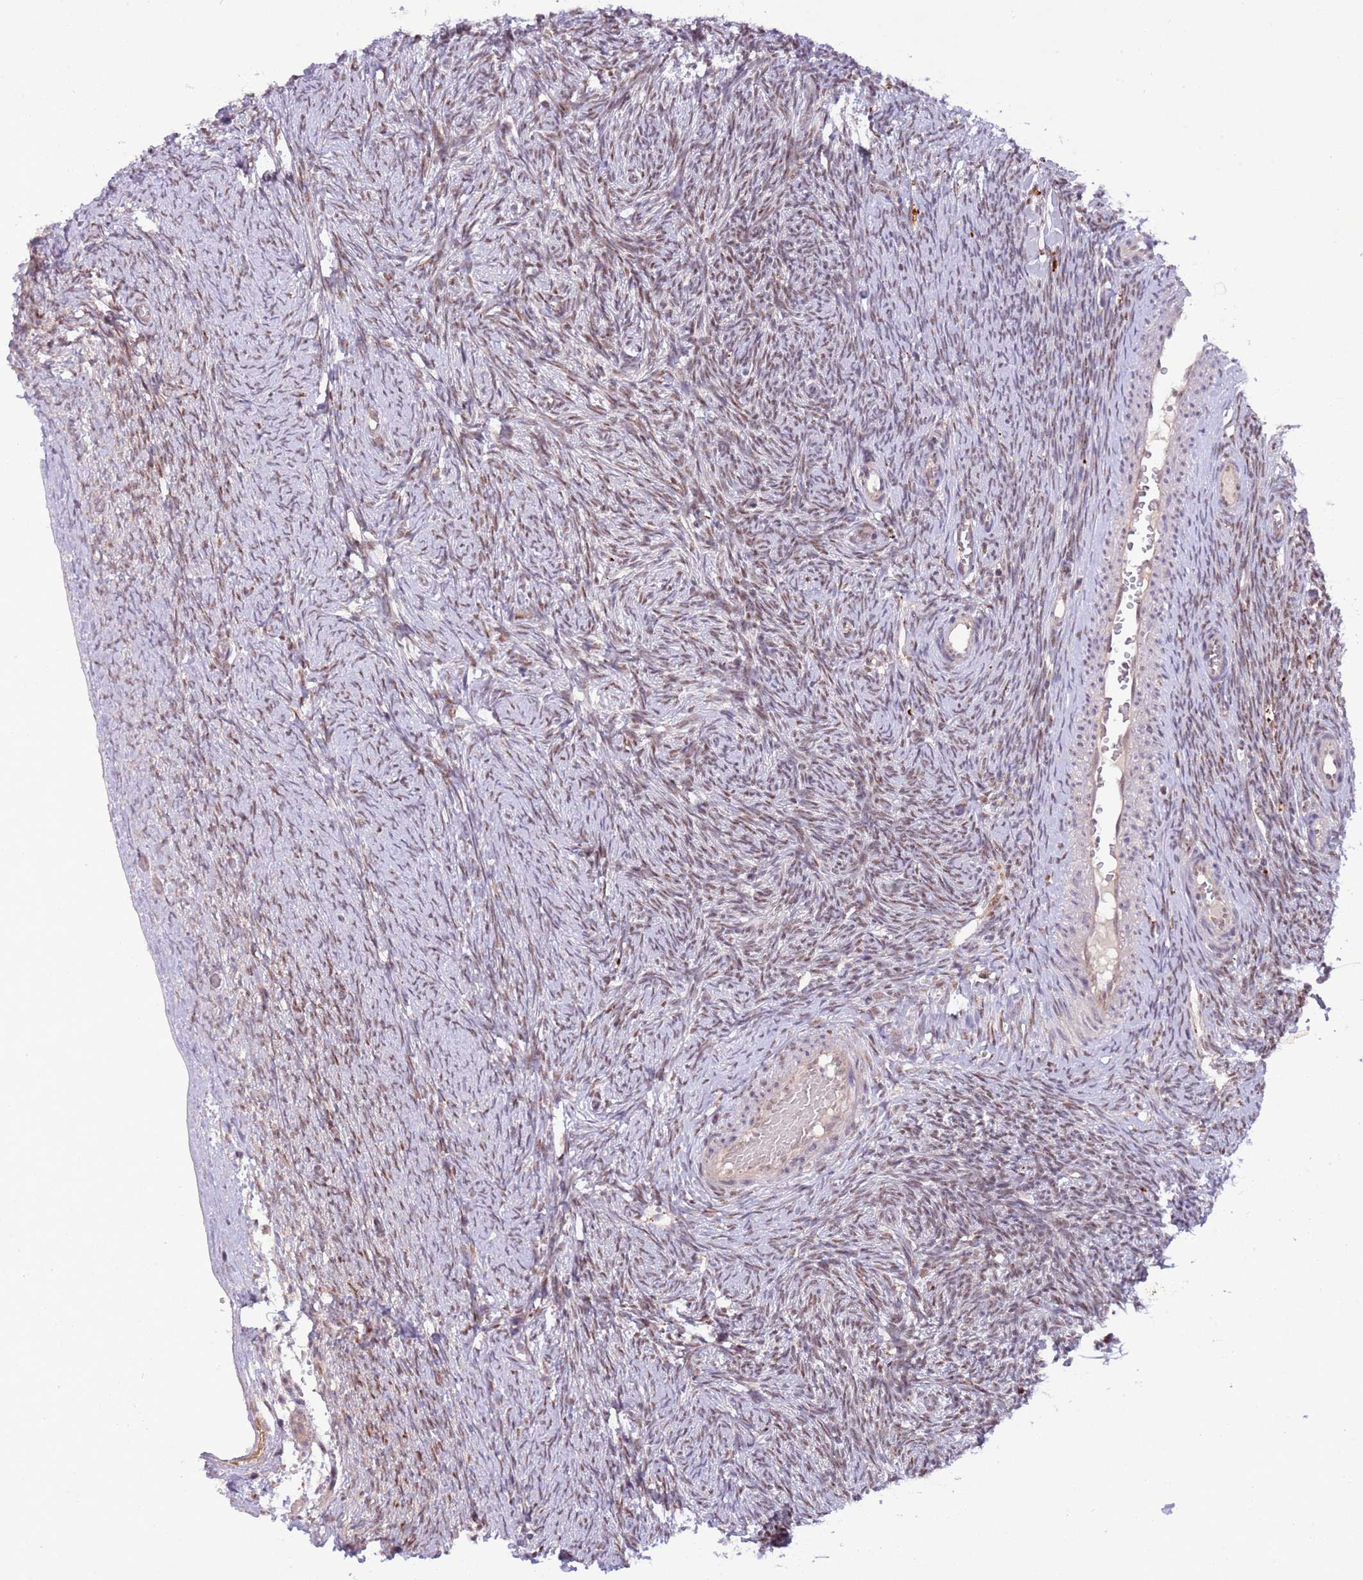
{"staining": {"intensity": "moderate", "quantity": ">75%", "location": "nuclear"}, "tissue": "ovary", "cell_type": "Follicle cells", "image_type": "normal", "snomed": [{"axis": "morphology", "description": "Normal tissue, NOS"}, {"axis": "topography", "description": "Ovary"}], "caption": "A photomicrograph showing moderate nuclear staining in approximately >75% of follicle cells in normal ovary, as visualized by brown immunohistochemical staining.", "gene": "TRIM27", "patient": {"sex": "female", "age": 44}}